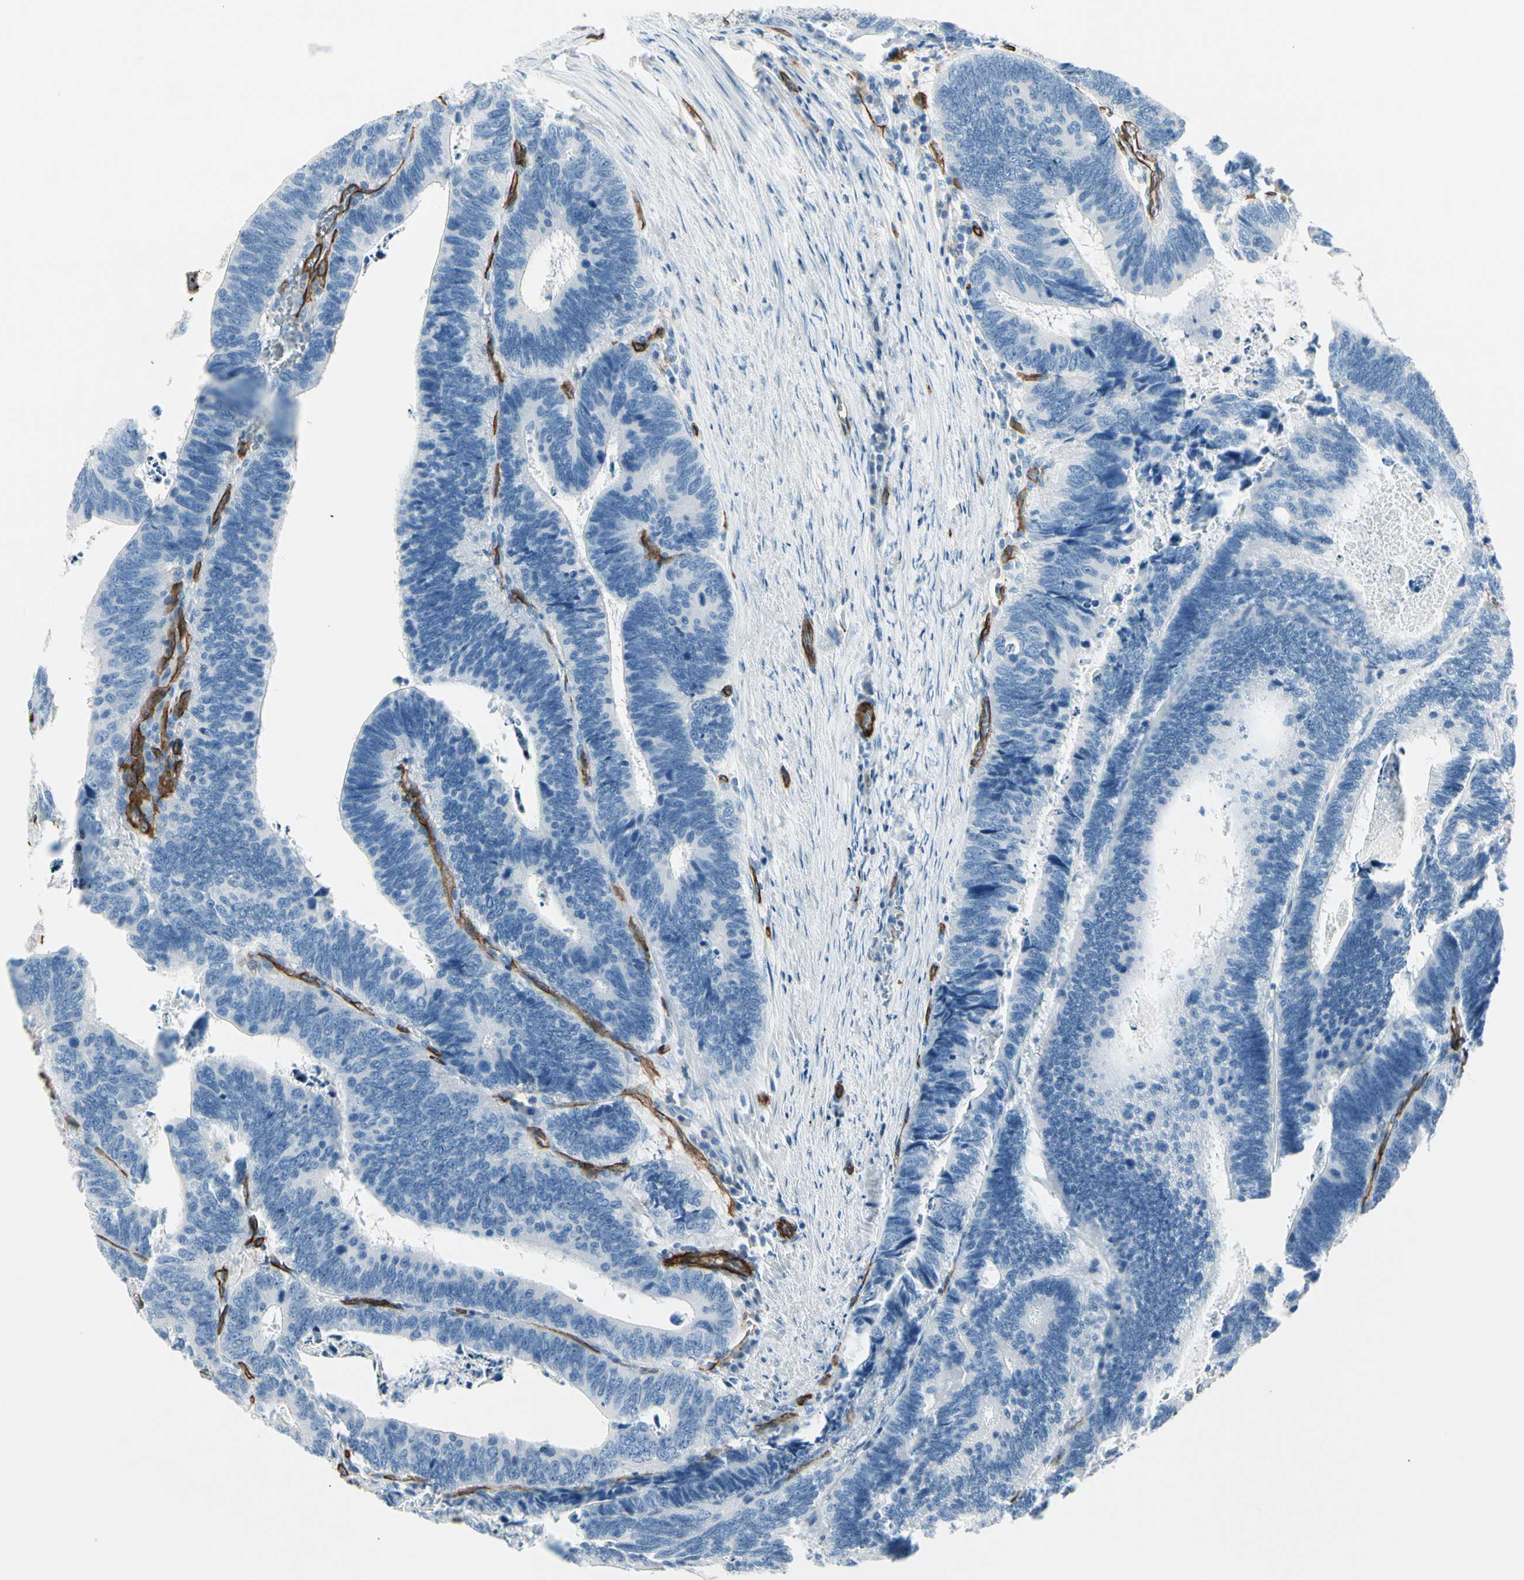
{"staining": {"intensity": "negative", "quantity": "none", "location": "none"}, "tissue": "colorectal cancer", "cell_type": "Tumor cells", "image_type": "cancer", "snomed": [{"axis": "morphology", "description": "Adenocarcinoma, NOS"}, {"axis": "topography", "description": "Colon"}], "caption": "Immunohistochemistry (IHC) of human colorectal cancer (adenocarcinoma) shows no staining in tumor cells.", "gene": "CD93", "patient": {"sex": "male", "age": 72}}